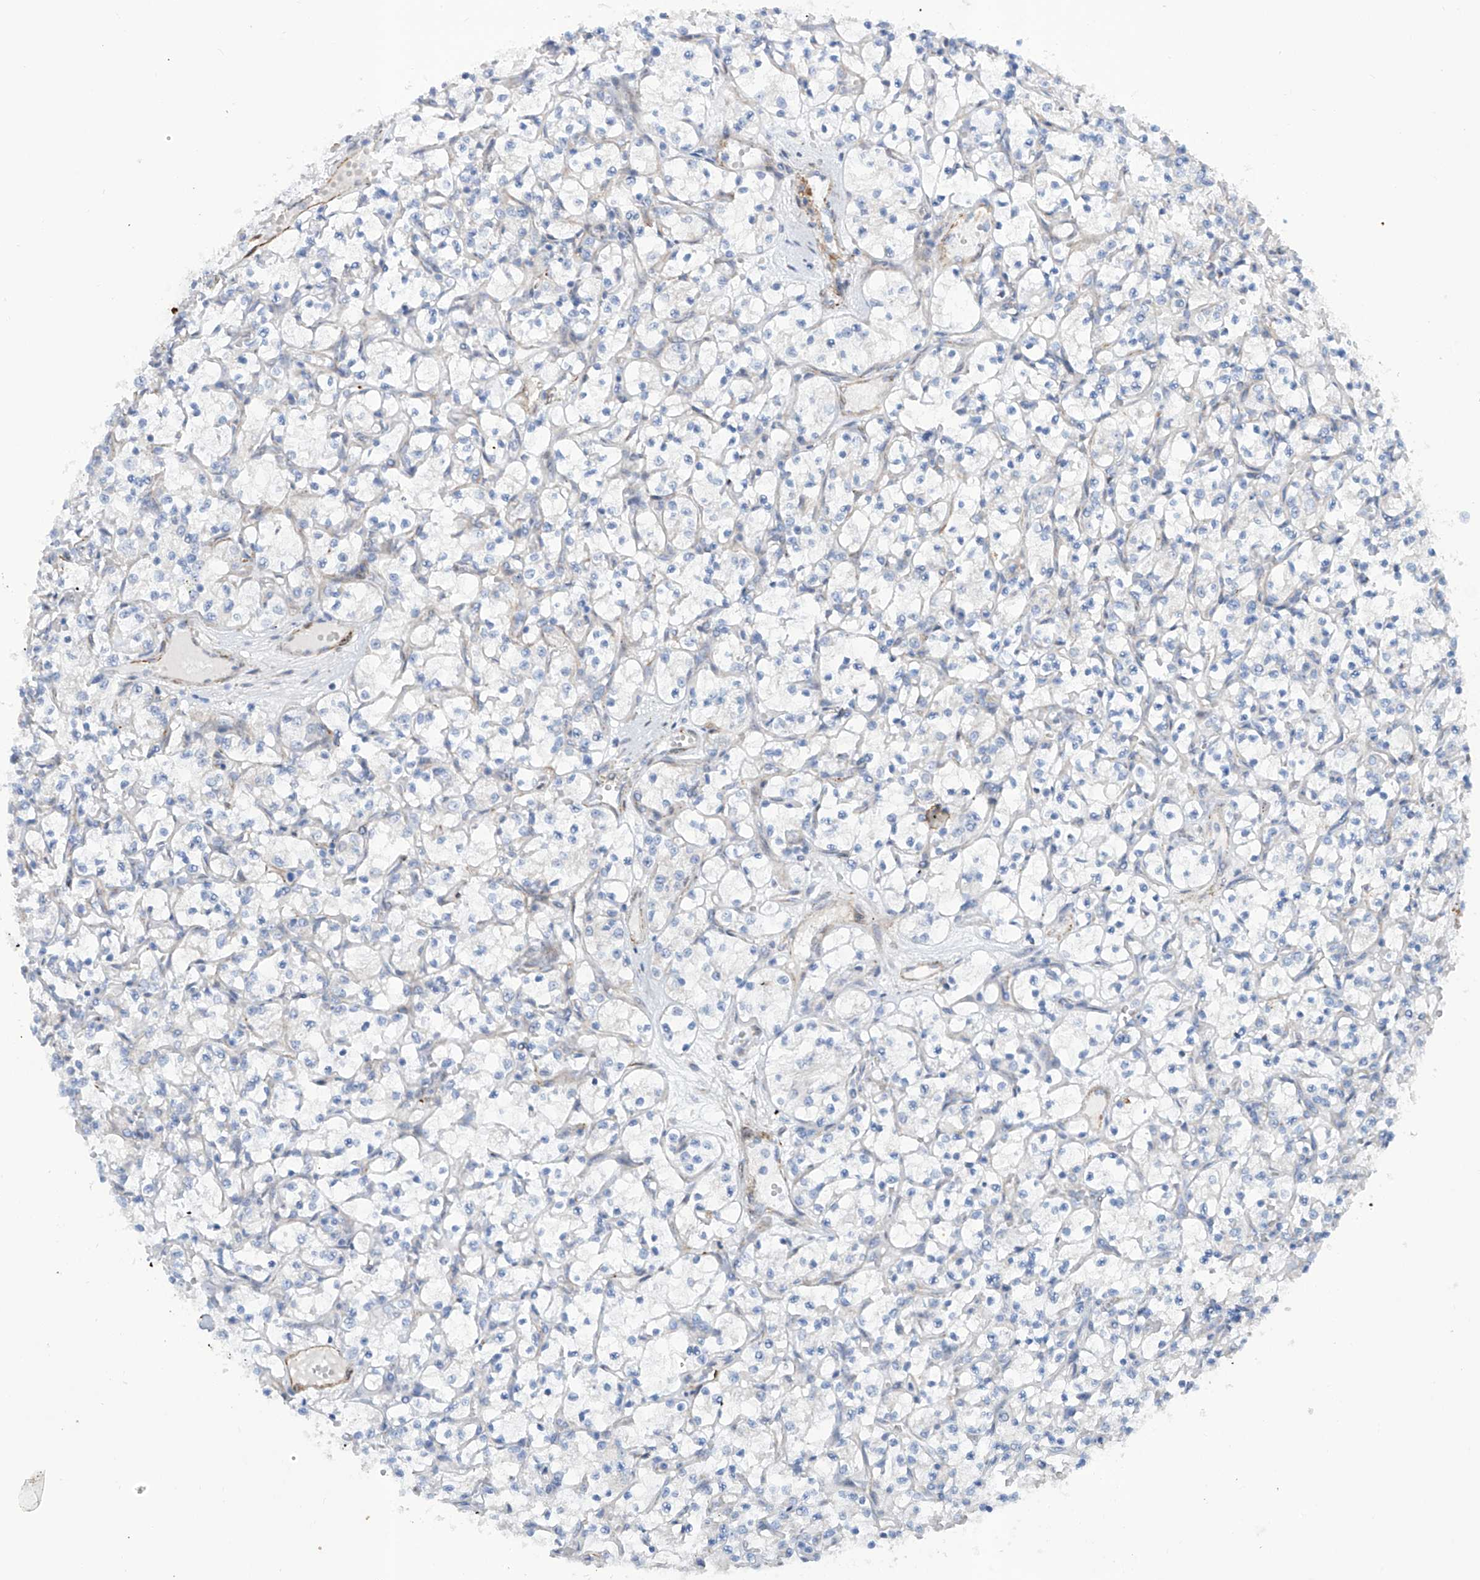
{"staining": {"intensity": "negative", "quantity": "none", "location": "none"}, "tissue": "renal cancer", "cell_type": "Tumor cells", "image_type": "cancer", "snomed": [{"axis": "morphology", "description": "Adenocarcinoma, NOS"}, {"axis": "topography", "description": "Kidney"}], "caption": "High magnification brightfield microscopy of renal cancer (adenocarcinoma) stained with DAB (brown) and counterstained with hematoxylin (blue): tumor cells show no significant expression.", "gene": "ZNF490", "patient": {"sex": "female", "age": 69}}